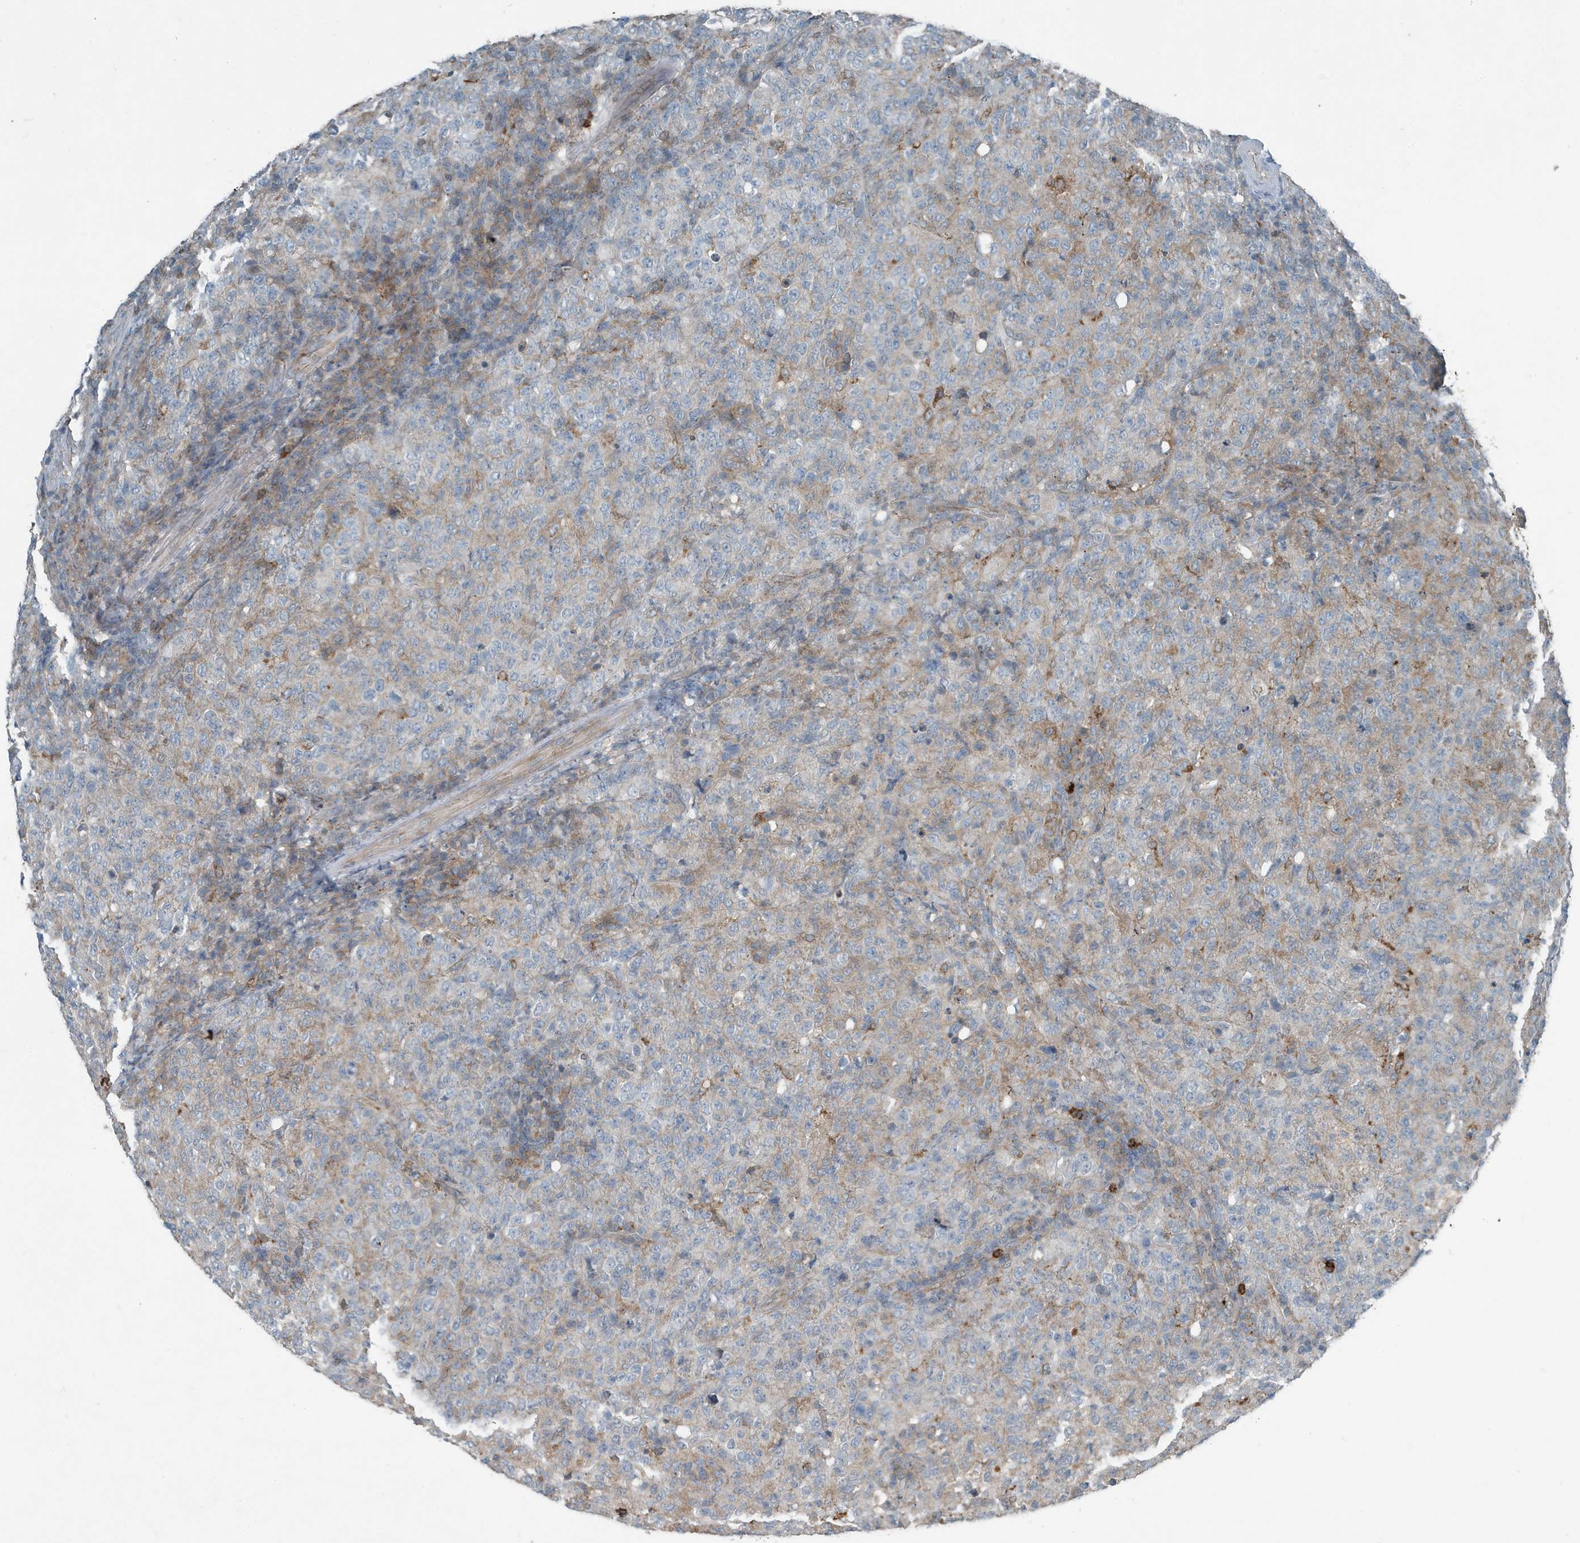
{"staining": {"intensity": "negative", "quantity": "none", "location": "none"}, "tissue": "lymphoma", "cell_type": "Tumor cells", "image_type": "cancer", "snomed": [{"axis": "morphology", "description": "Malignant lymphoma, non-Hodgkin's type, High grade"}, {"axis": "topography", "description": "Tonsil"}], "caption": "Tumor cells are negative for protein expression in human lymphoma.", "gene": "DAPP1", "patient": {"sex": "female", "age": 36}}